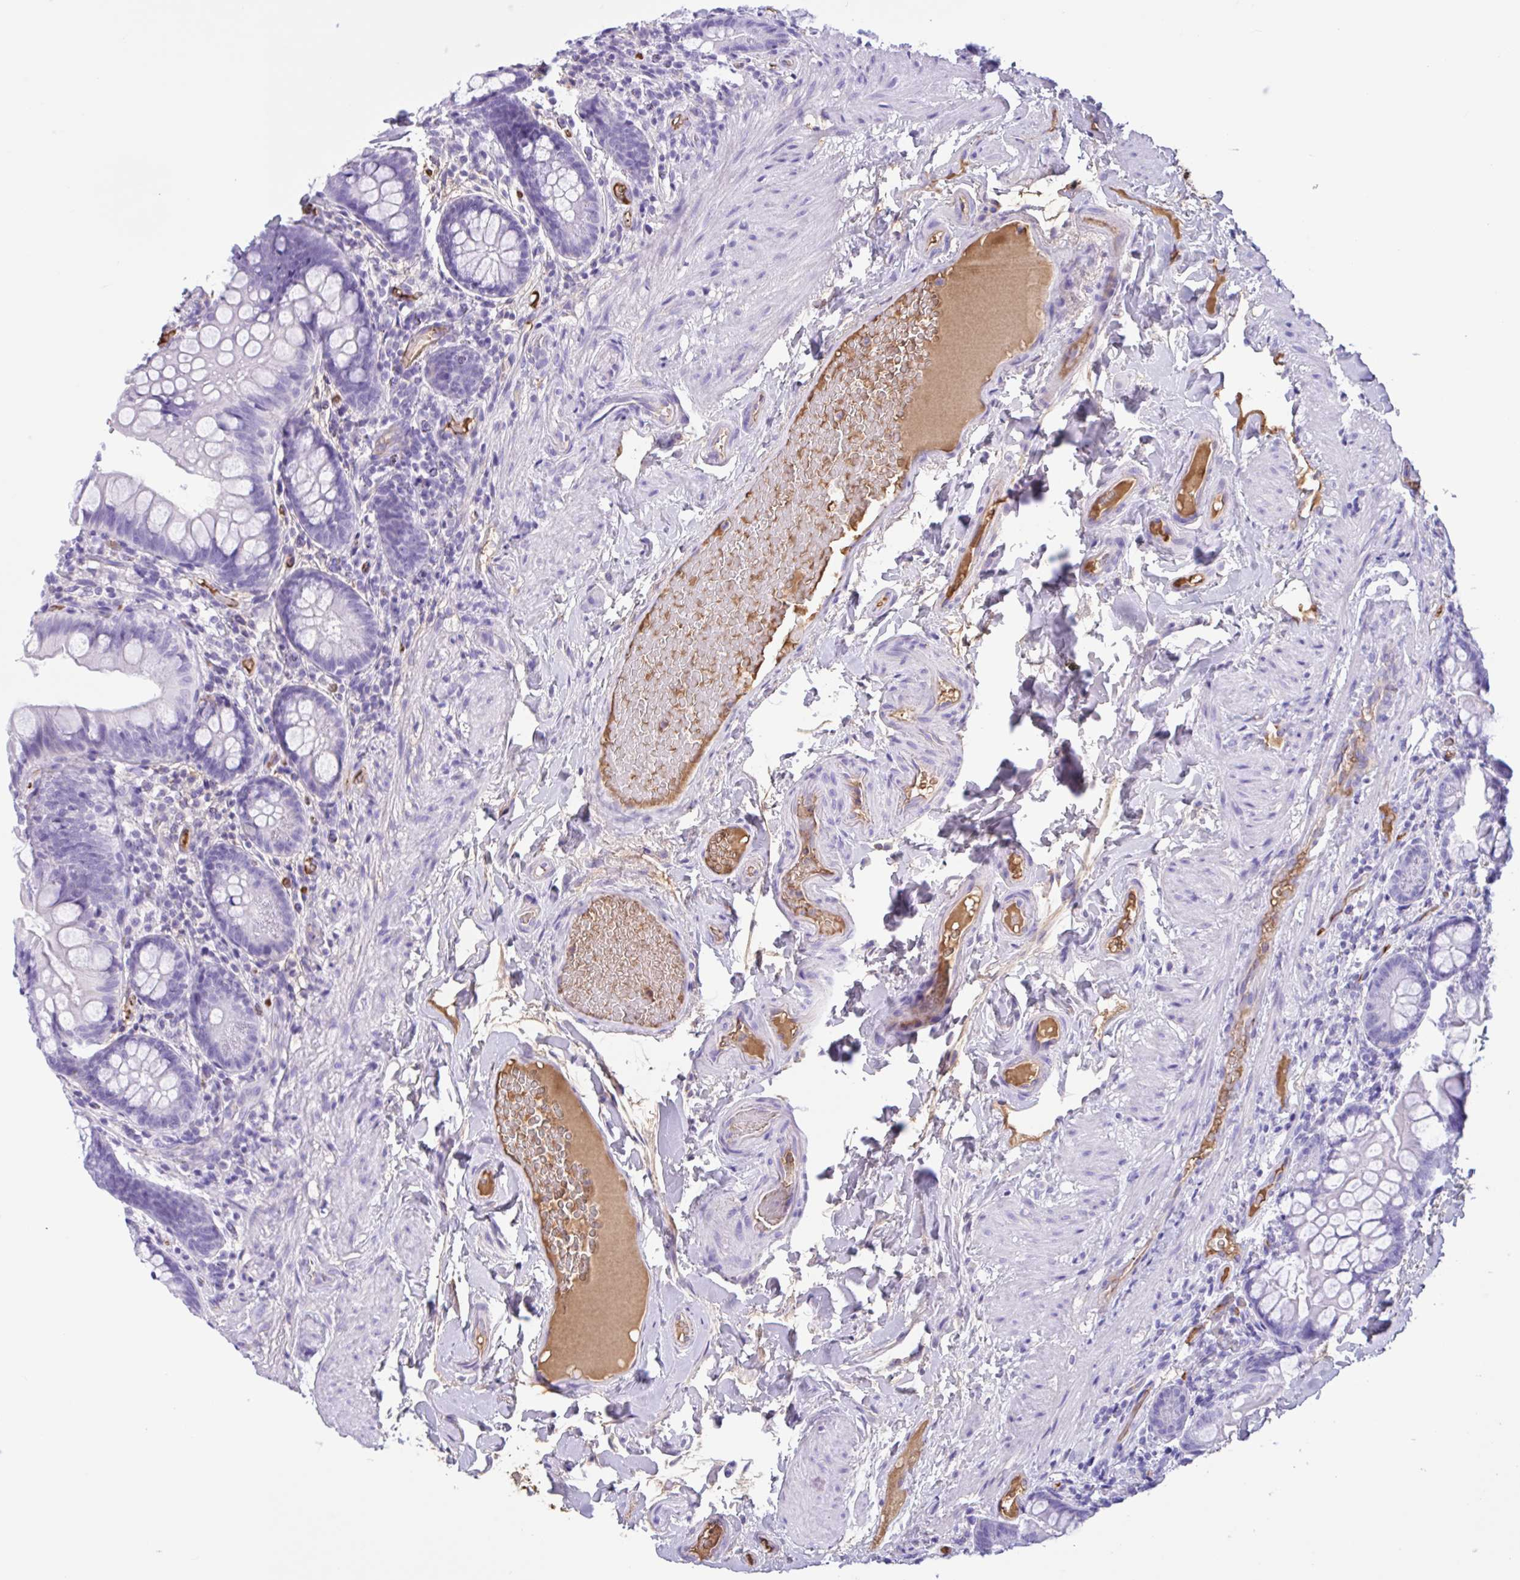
{"staining": {"intensity": "negative", "quantity": "none", "location": "none"}, "tissue": "small intestine", "cell_type": "Glandular cells", "image_type": "normal", "snomed": [{"axis": "morphology", "description": "Normal tissue, NOS"}, {"axis": "topography", "description": "Small intestine"}], "caption": "The IHC micrograph has no significant staining in glandular cells of small intestine. Nuclei are stained in blue.", "gene": "LARGE2", "patient": {"sex": "male", "age": 70}}